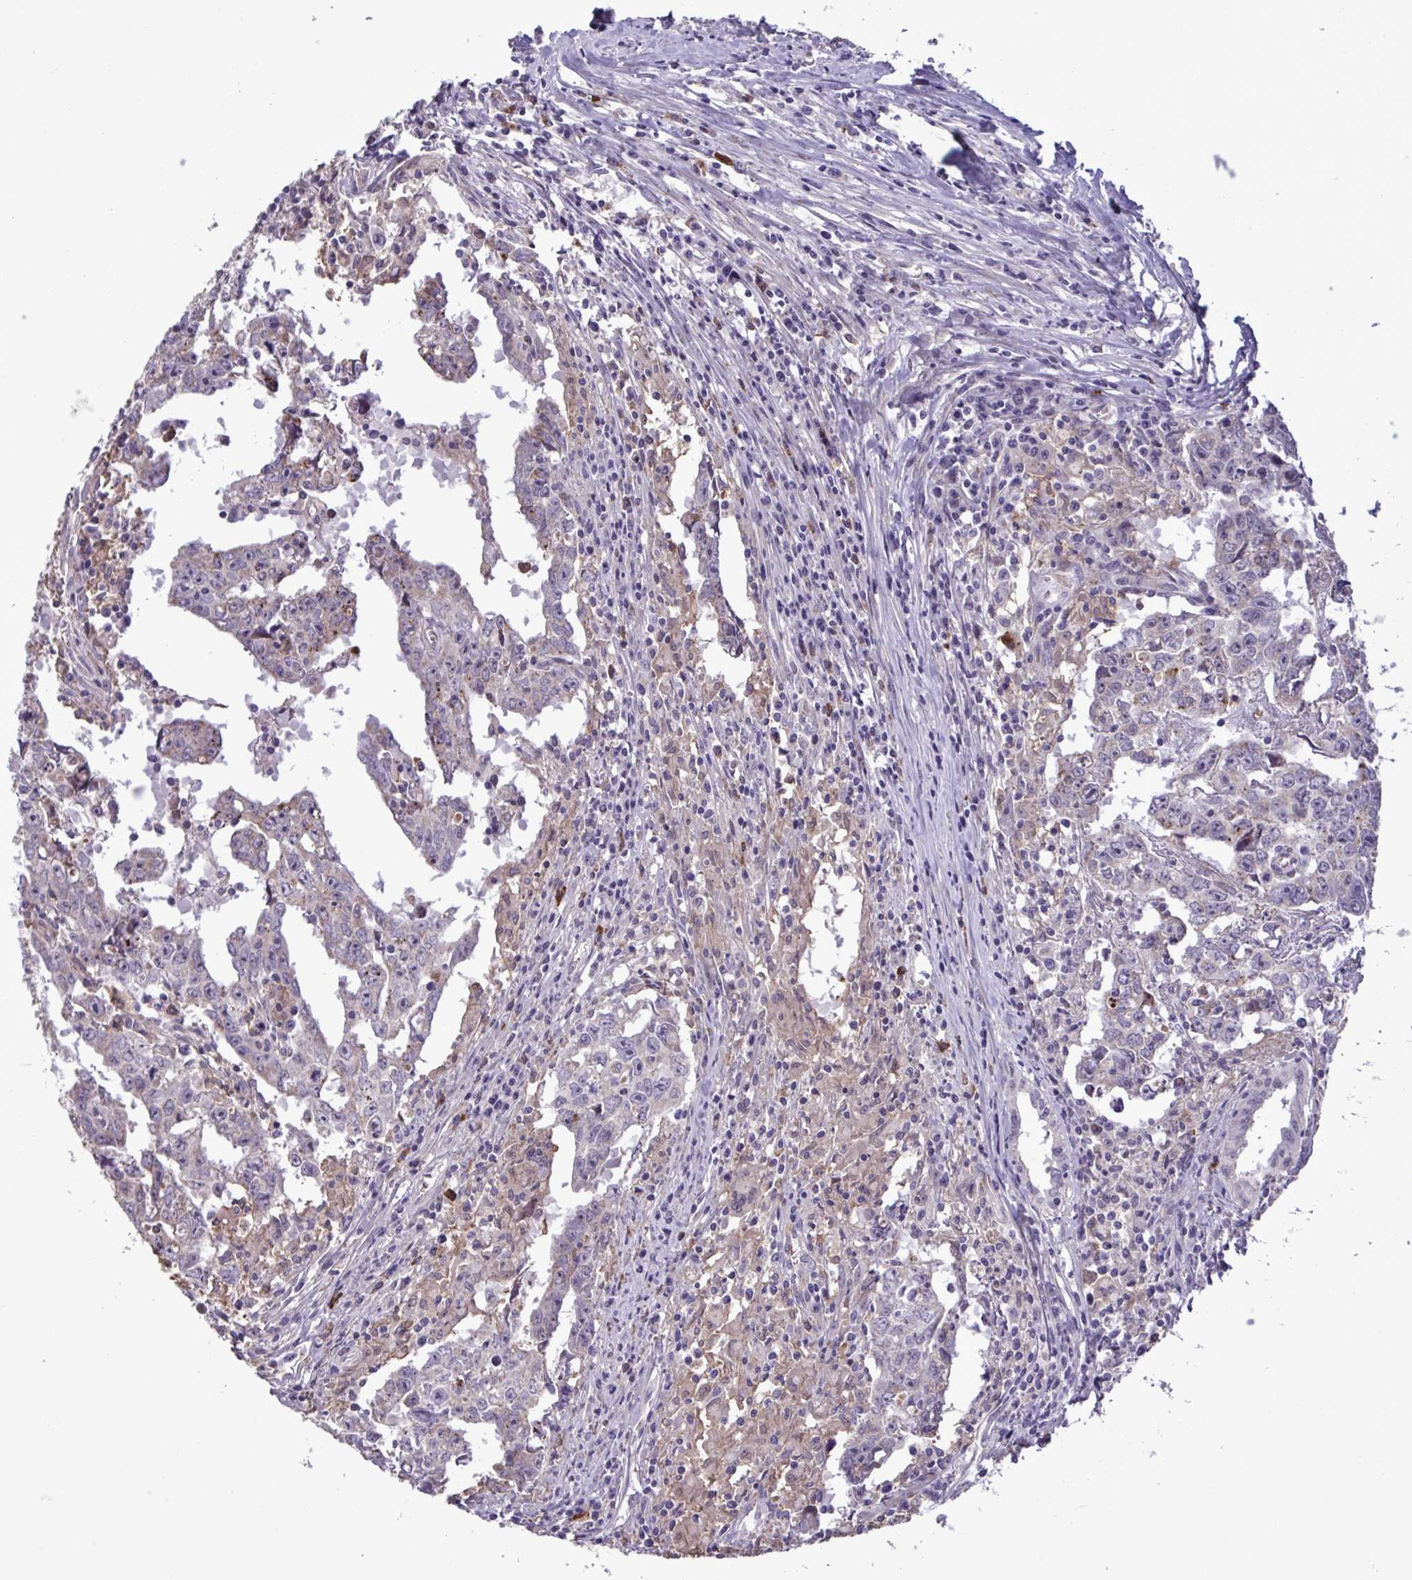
{"staining": {"intensity": "weak", "quantity": "<25%", "location": "cytoplasmic/membranous"}, "tissue": "testis cancer", "cell_type": "Tumor cells", "image_type": "cancer", "snomed": [{"axis": "morphology", "description": "Carcinoma, Embryonal, NOS"}, {"axis": "topography", "description": "Testis"}], "caption": "Immunohistochemical staining of human testis embryonal carcinoma exhibits no significant positivity in tumor cells.", "gene": "CD101", "patient": {"sex": "male", "age": 22}}